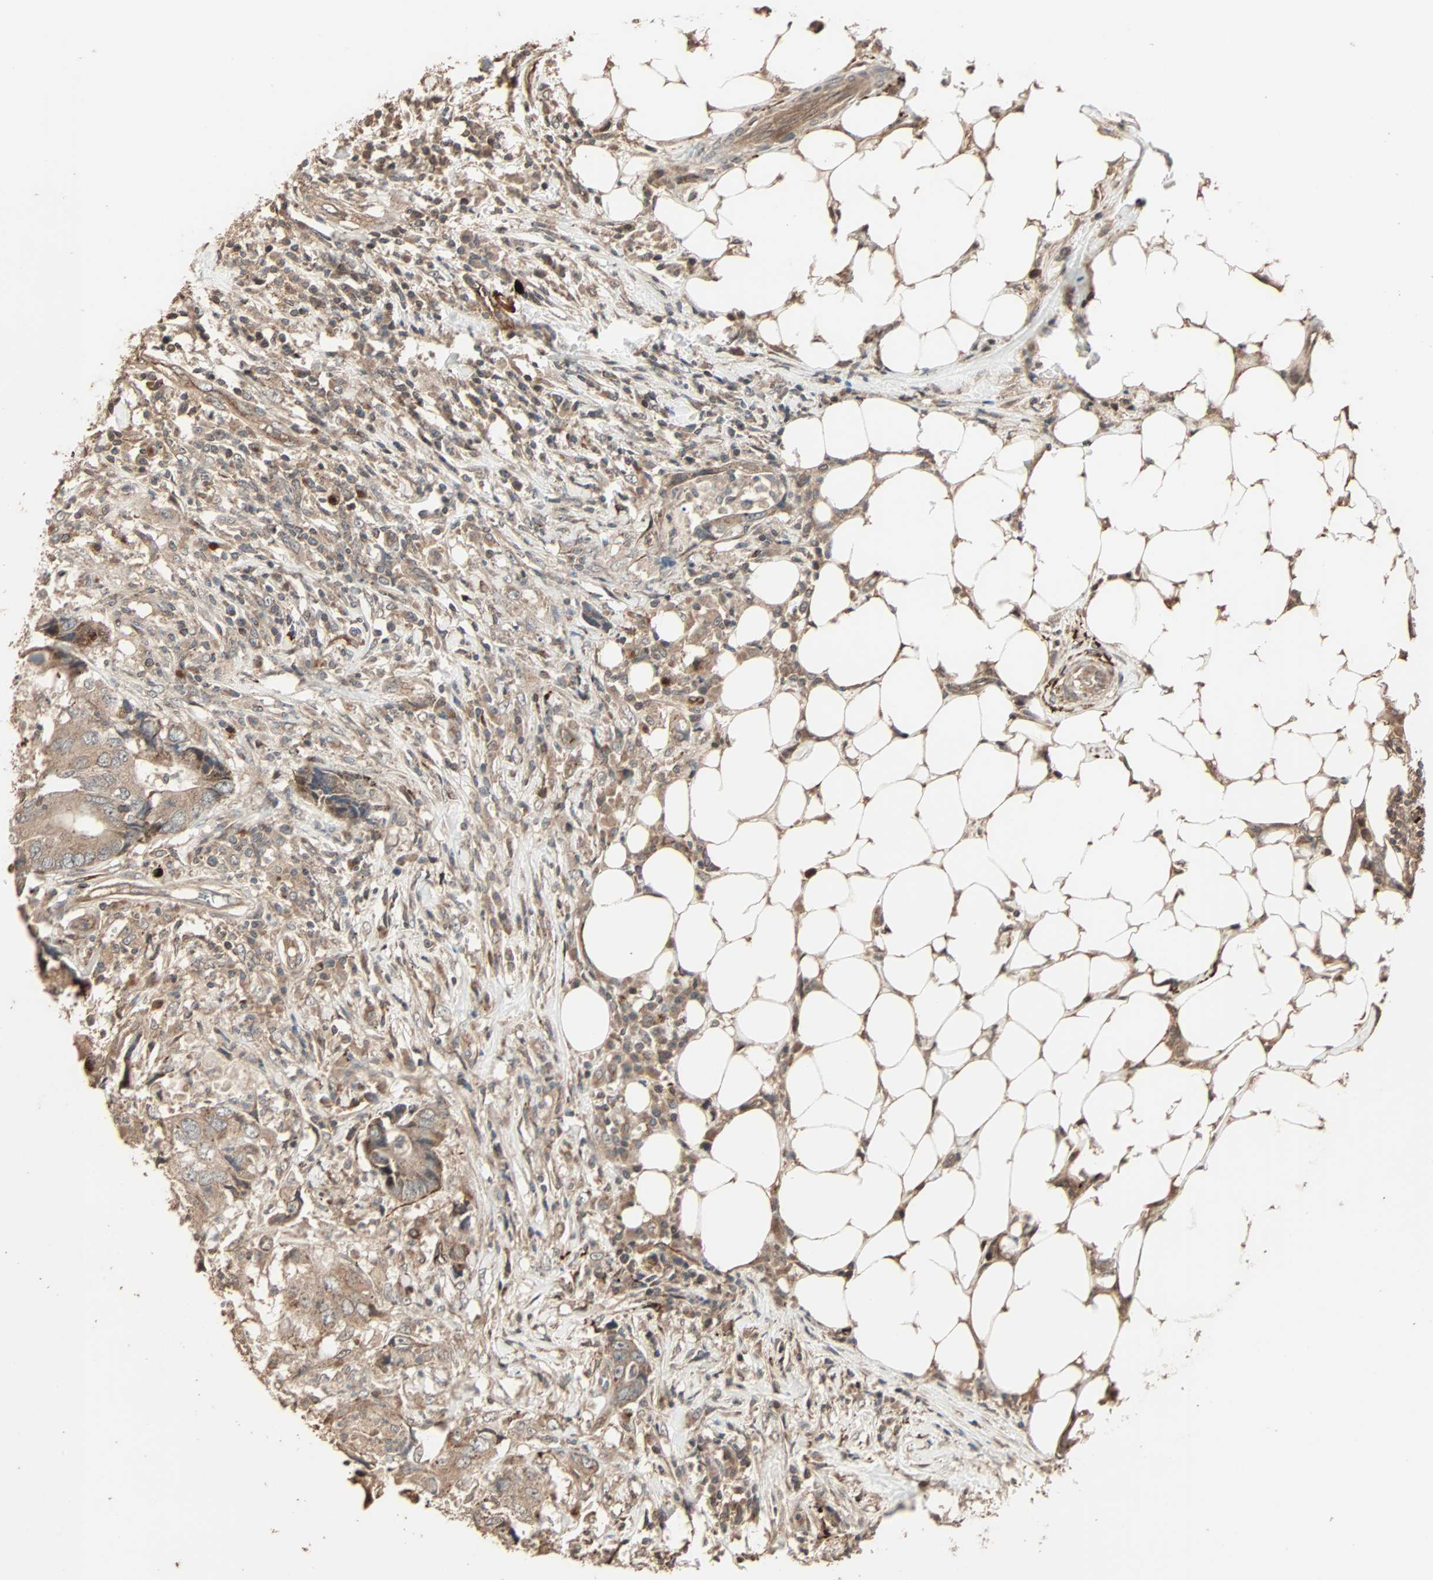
{"staining": {"intensity": "moderate", "quantity": ">75%", "location": "cytoplasmic/membranous"}, "tissue": "colorectal cancer", "cell_type": "Tumor cells", "image_type": "cancer", "snomed": [{"axis": "morphology", "description": "Adenocarcinoma, NOS"}, {"axis": "topography", "description": "Colon"}], "caption": "An immunohistochemistry (IHC) image of tumor tissue is shown. Protein staining in brown highlights moderate cytoplasmic/membranous positivity in colorectal cancer (adenocarcinoma) within tumor cells.", "gene": "CALCRL", "patient": {"sex": "male", "age": 71}}